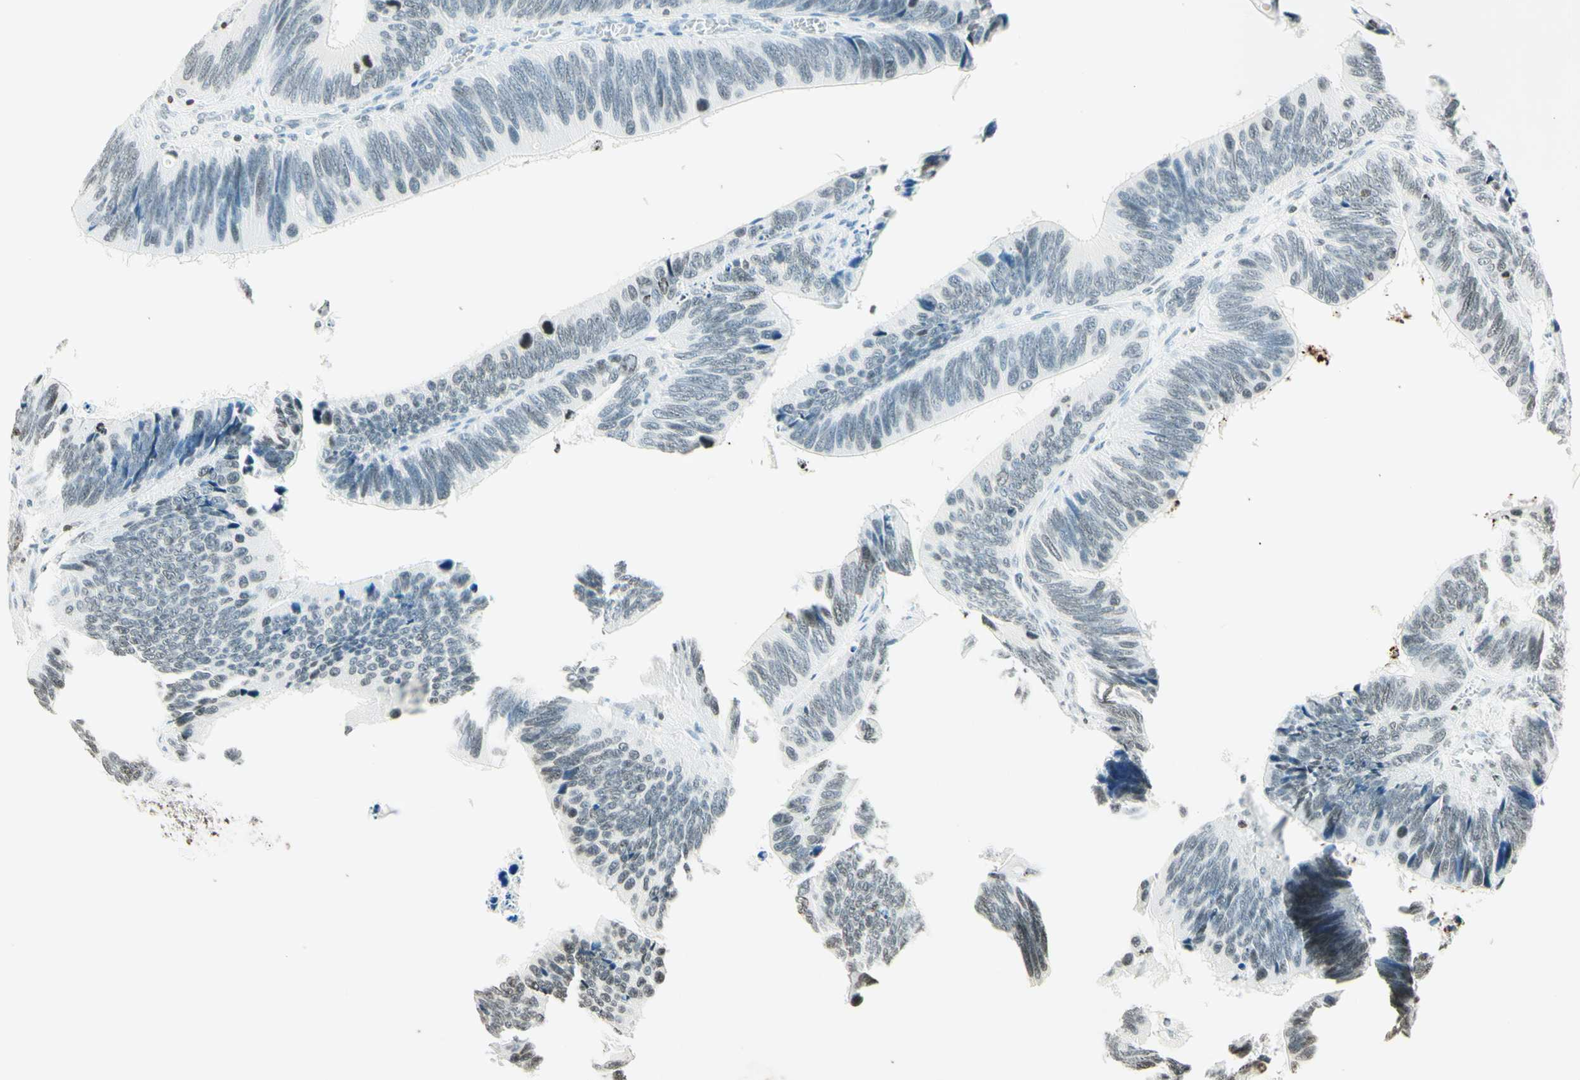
{"staining": {"intensity": "weak", "quantity": "25%-75%", "location": "nuclear"}, "tissue": "colorectal cancer", "cell_type": "Tumor cells", "image_type": "cancer", "snomed": [{"axis": "morphology", "description": "Adenocarcinoma, NOS"}, {"axis": "topography", "description": "Colon"}], "caption": "Immunohistochemical staining of human adenocarcinoma (colorectal) shows weak nuclear protein expression in approximately 25%-75% of tumor cells.", "gene": "MSH2", "patient": {"sex": "male", "age": 72}}